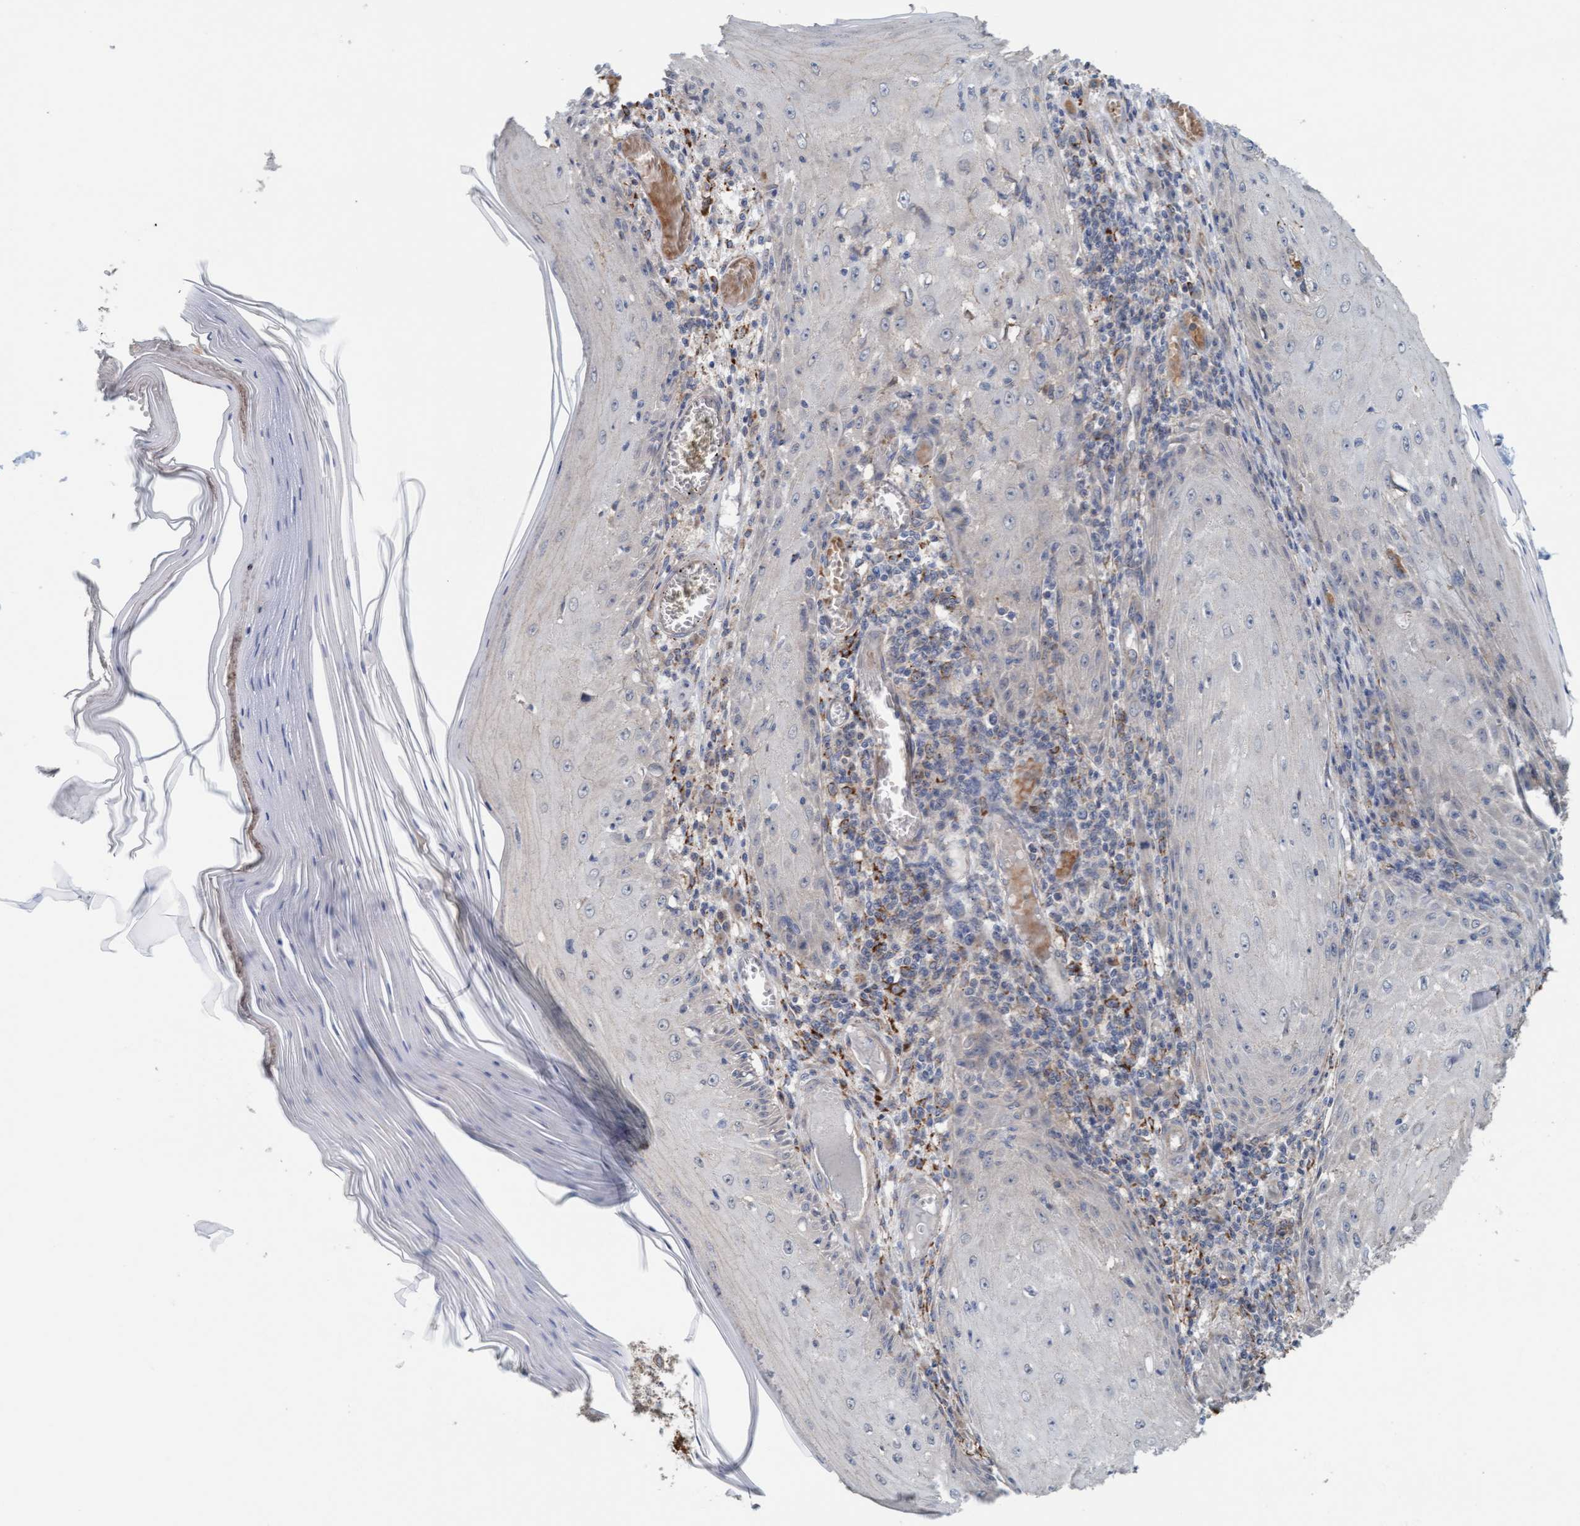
{"staining": {"intensity": "negative", "quantity": "none", "location": "none"}, "tissue": "skin cancer", "cell_type": "Tumor cells", "image_type": "cancer", "snomed": [{"axis": "morphology", "description": "Squamous cell carcinoma, NOS"}, {"axis": "topography", "description": "Skin"}], "caption": "Skin squamous cell carcinoma was stained to show a protein in brown. There is no significant staining in tumor cells. The staining was performed using DAB (3,3'-diaminobenzidine) to visualize the protein expression in brown, while the nuclei were stained in blue with hematoxylin (Magnification: 20x).", "gene": "UBAP1", "patient": {"sex": "female", "age": 73}}